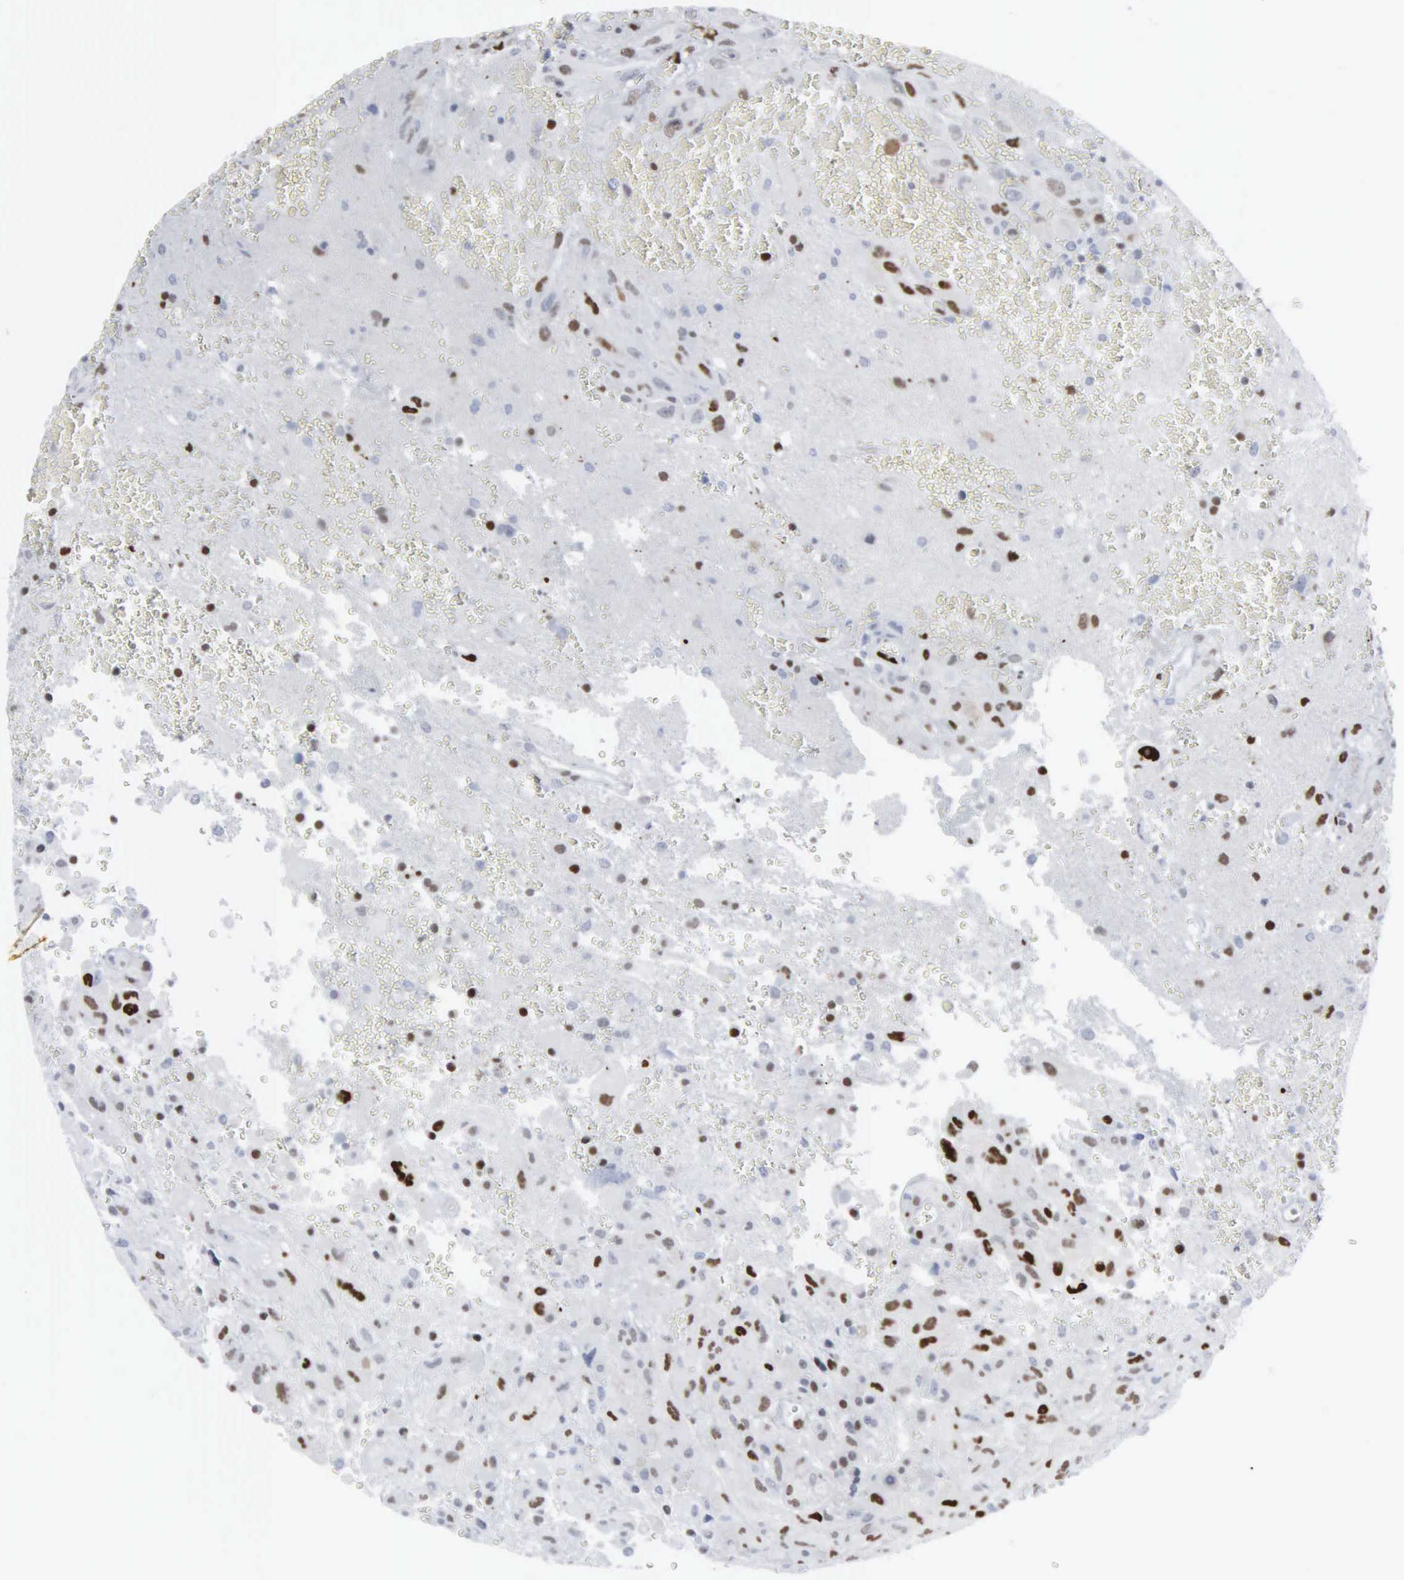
{"staining": {"intensity": "moderate", "quantity": "<25%", "location": "nuclear"}, "tissue": "glioma", "cell_type": "Tumor cells", "image_type": "cancer", "snomed": [{"axis": "morphology", "description": "Glioma, malignant, High grade"}, {"axis": "topography", "description": "Brain"}], "caption": "The immunohistochemical stain highlights moderate nuclear expression in tumor cells of glioma tissue. (IHC, brightfield microscopy, high magnification).", "gene": "CCND3", "patient": {"sex": "male", "age": 48}}